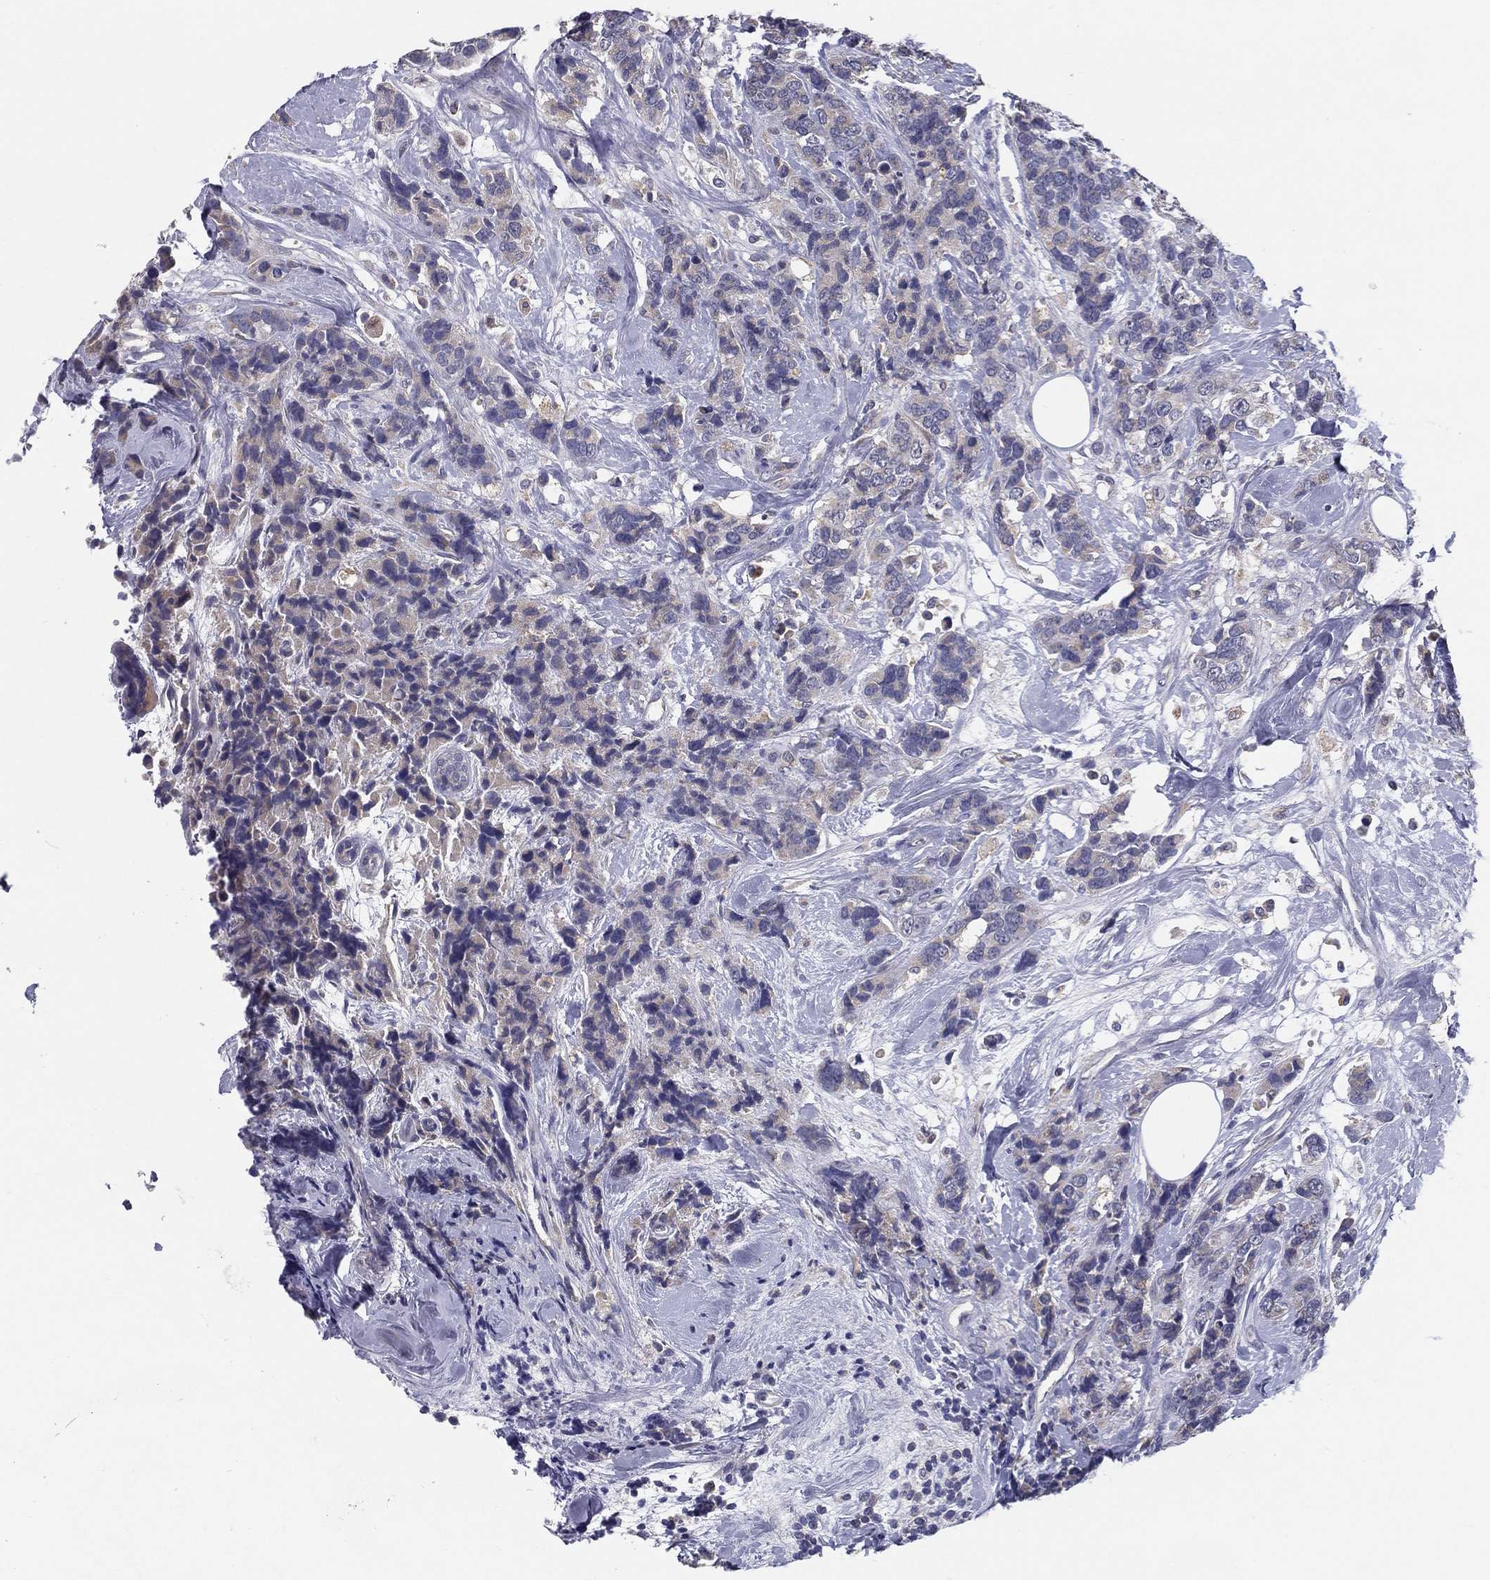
{"staining": {"intensity": "negative", "quantity": "none", "location": "none"}, "tissue": "breast cancer", "cell_type": "Tumor cells", "image_type": "cancer", "snomed": [{"axis": "morphology", "description": "Lobular carcinoma"}, {"axis": "topography", "description": "Breast"}], "caption": "Immunohistochemistry (IHC) photomicrograph of neoplastic tissue: lobular carcinoma (breast) stained with DAB shows no significant protein positivity in tumor cells.", "gene": "PCSK1", "patient": {"sex": "female", "age": 59}}